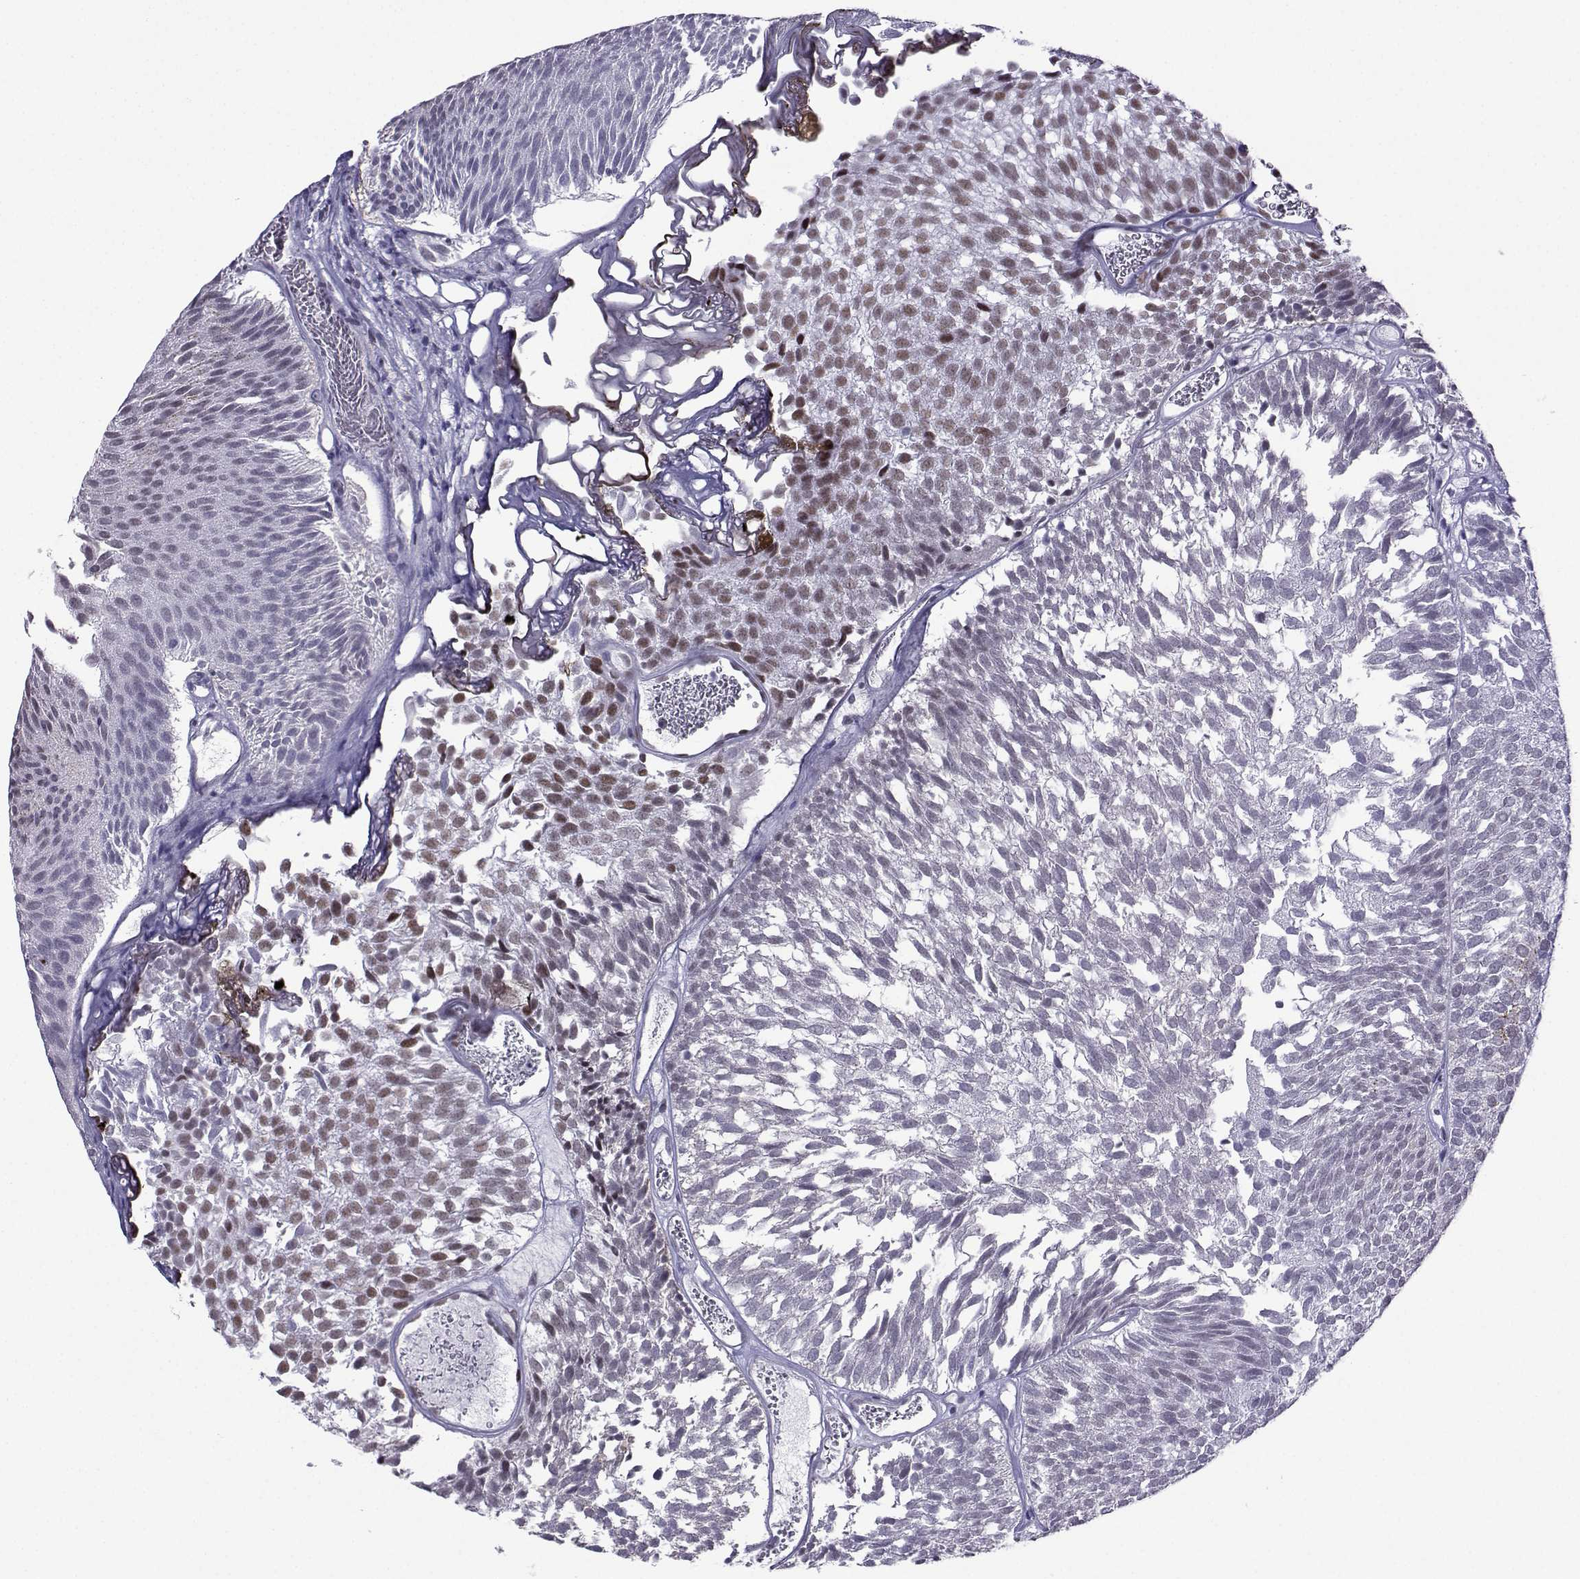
{"staining": {"intensity": "weak", "quantity": "<25%", "location": "nuclear"}, "tissue": "urothelial cancer", "cell_type": "Tumor cells", "image_type": "cancer", "snomed": [{"axis": "morphology", "description": "Urothelial carcinoma, Low grade"}, {"axis": "topography", "description": "Urinary bladder"}], "caption": "Photomicrograph shows no significant protein positivity in tumor cells of low-grade urothelial carcinoma.", "gene": "LORICRIN", "patient": {"sex": "male", "age": 52}}